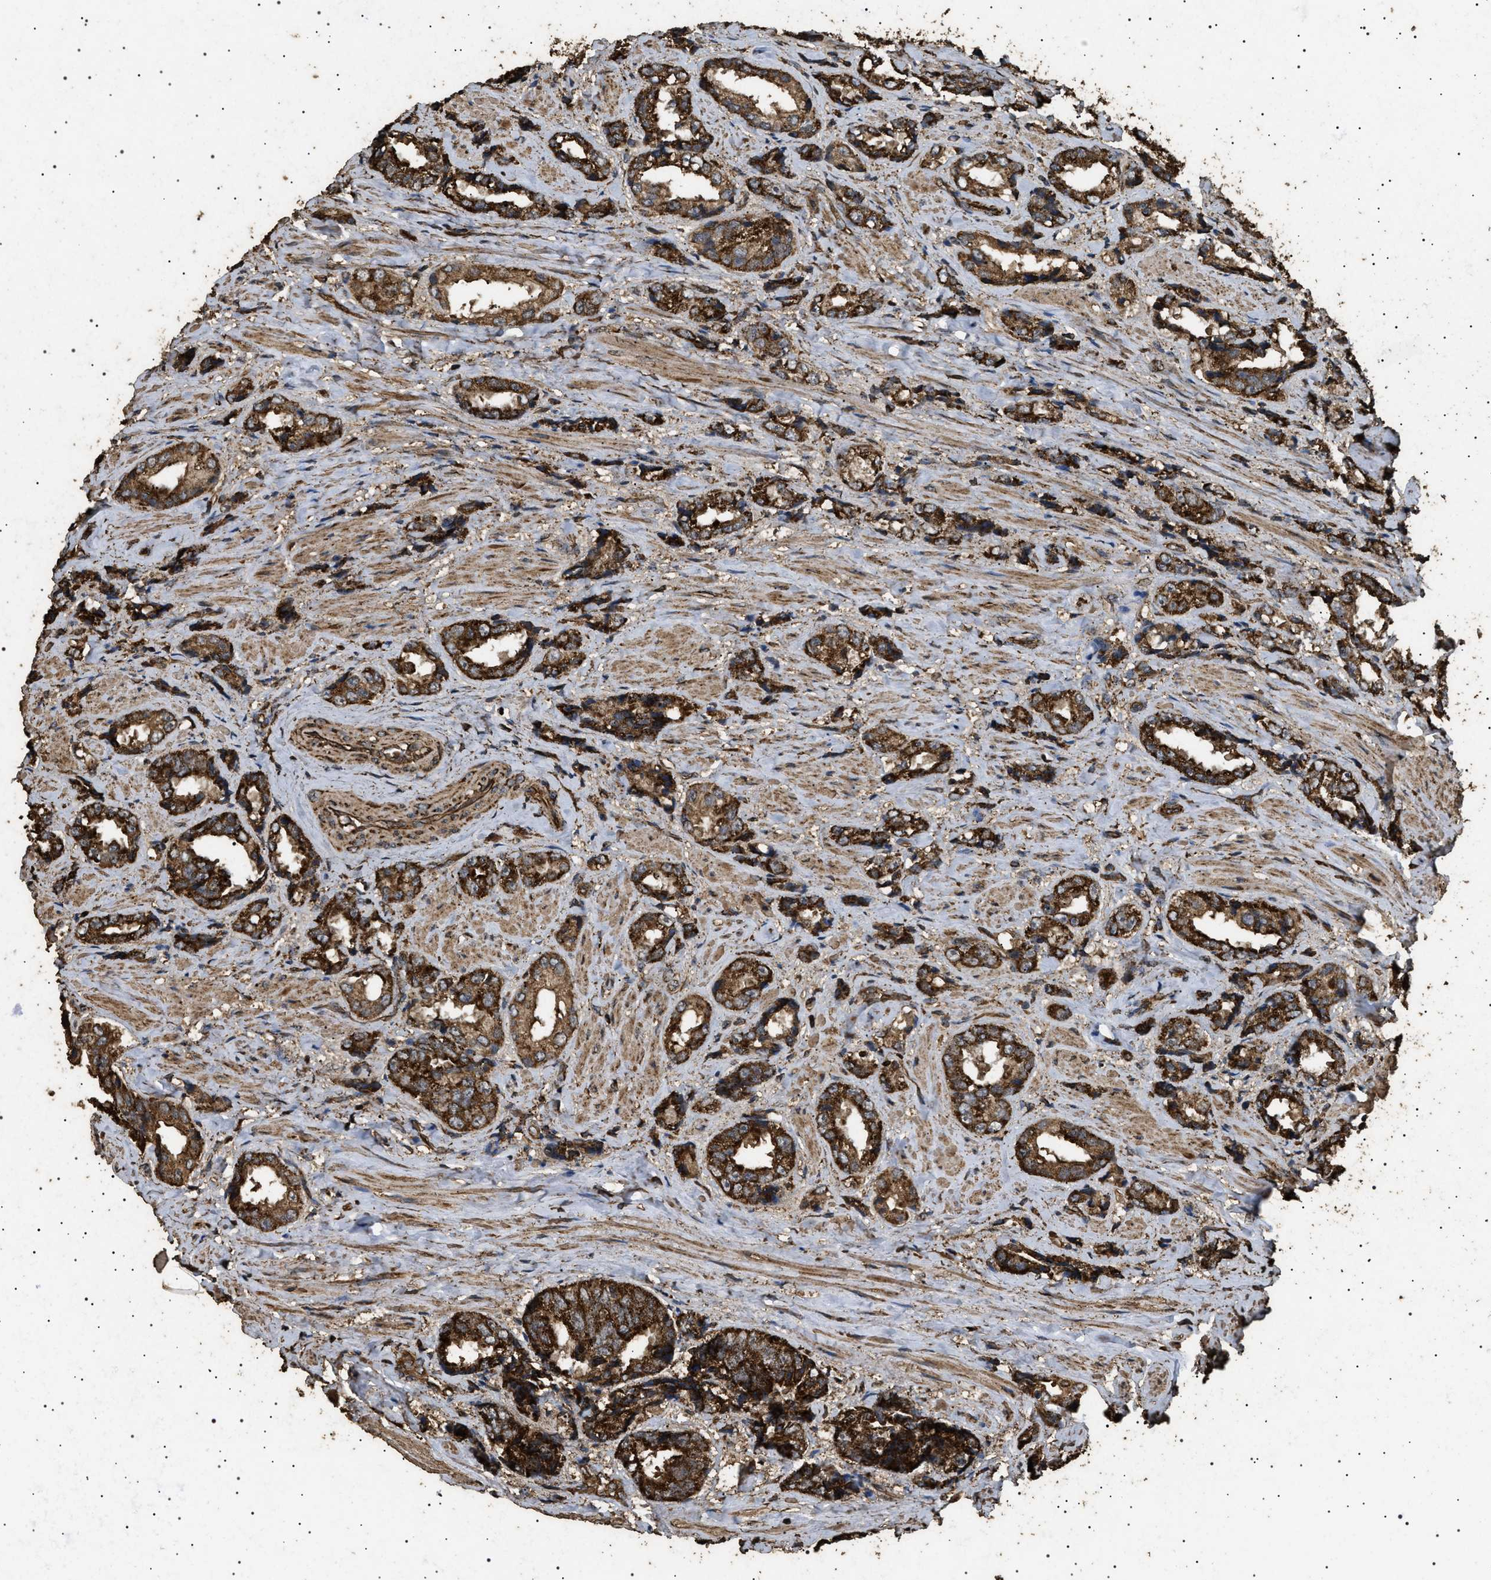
{"staining": {"intensity": "strong", "quantity": ">75%", "location": "cytoplasmic/membranous"}, "tissue": "prostate cancer", "cell_type": "Tumor cells", "image_type": "cancer", "snomed": [{"axis": "morphology", "description": "Adenocarcinoma, High grade"}, {"axis": "topography", "description": "Prostate"}], "caption": "Strong cytoplasmic/membranous expression is appreciated in about >75% of tumor cells in high-grade adenocarcinoma (prostate).", "gene": "CYRIA", "patient": {"sex": "male", "age": 61}}